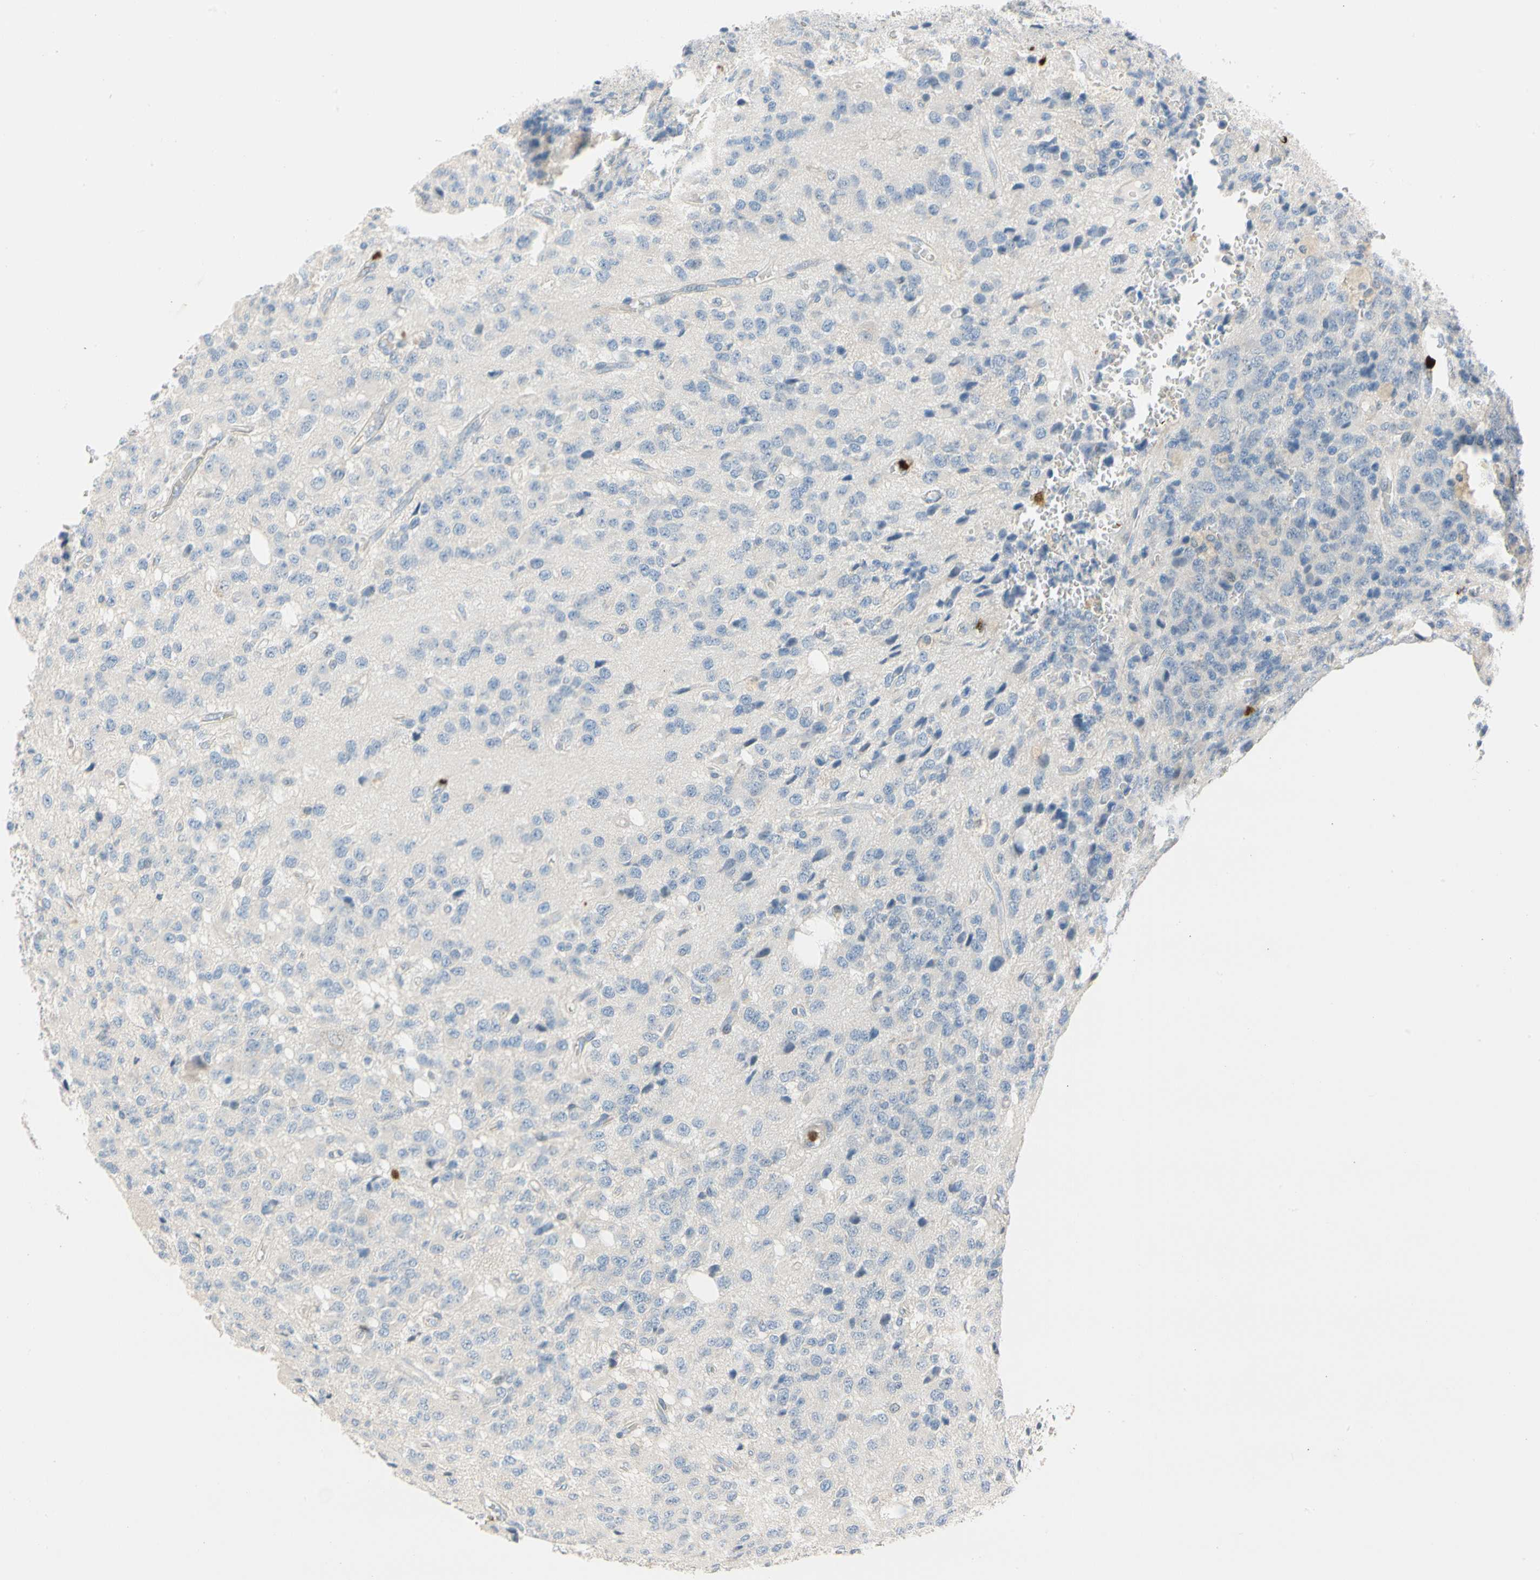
{"staining": {"intensity": "negative", "quantity": "none", "location": "none"}, "tissue": "glioma", "cell_type": "Tumor cells", "image_type": "cancer", "snomed": [{"axis": "morphology", "description": "Glioma, malignant, High grade"}, {"axis": "topography", "description": "pancreas cauda"}], "caption": "Tumor cells are negative for brown protein staining in glioma.", "gene": "TRAF5", "patient": {"sex": "male", "age": 60}}